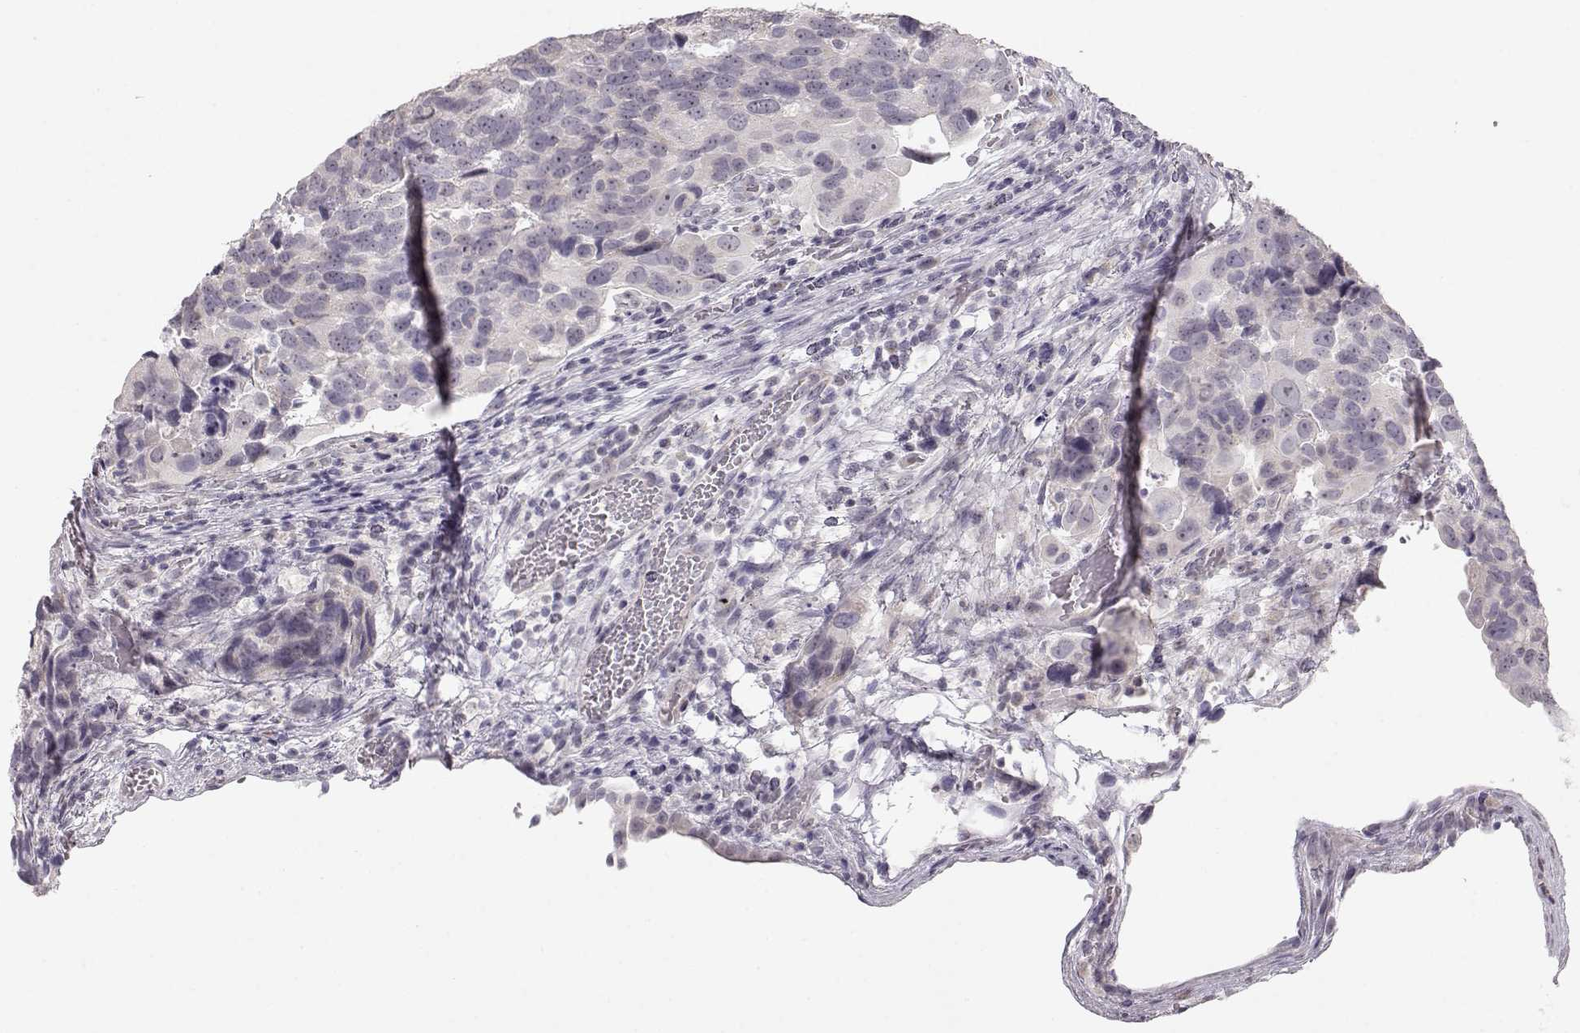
{"staining": {"intensity": "negative", "quantity": "none", "location": "none"}, "tissue": "urothelial cancer", "cell_type": "Tumor cells", "image_type": "cancer", "snomed": [{"axis": "morphology", "description": "Urothelial carcinoma, High grade"}, {"axis": "topography", "description": "Urinary bladder"}], "caption": "The photomicrograph shows no significant staining in tumor cells of urothelial carcinoma (high-grade).", "gene": "FAM205A", "patient": {"sex": "male", "age": 60}}